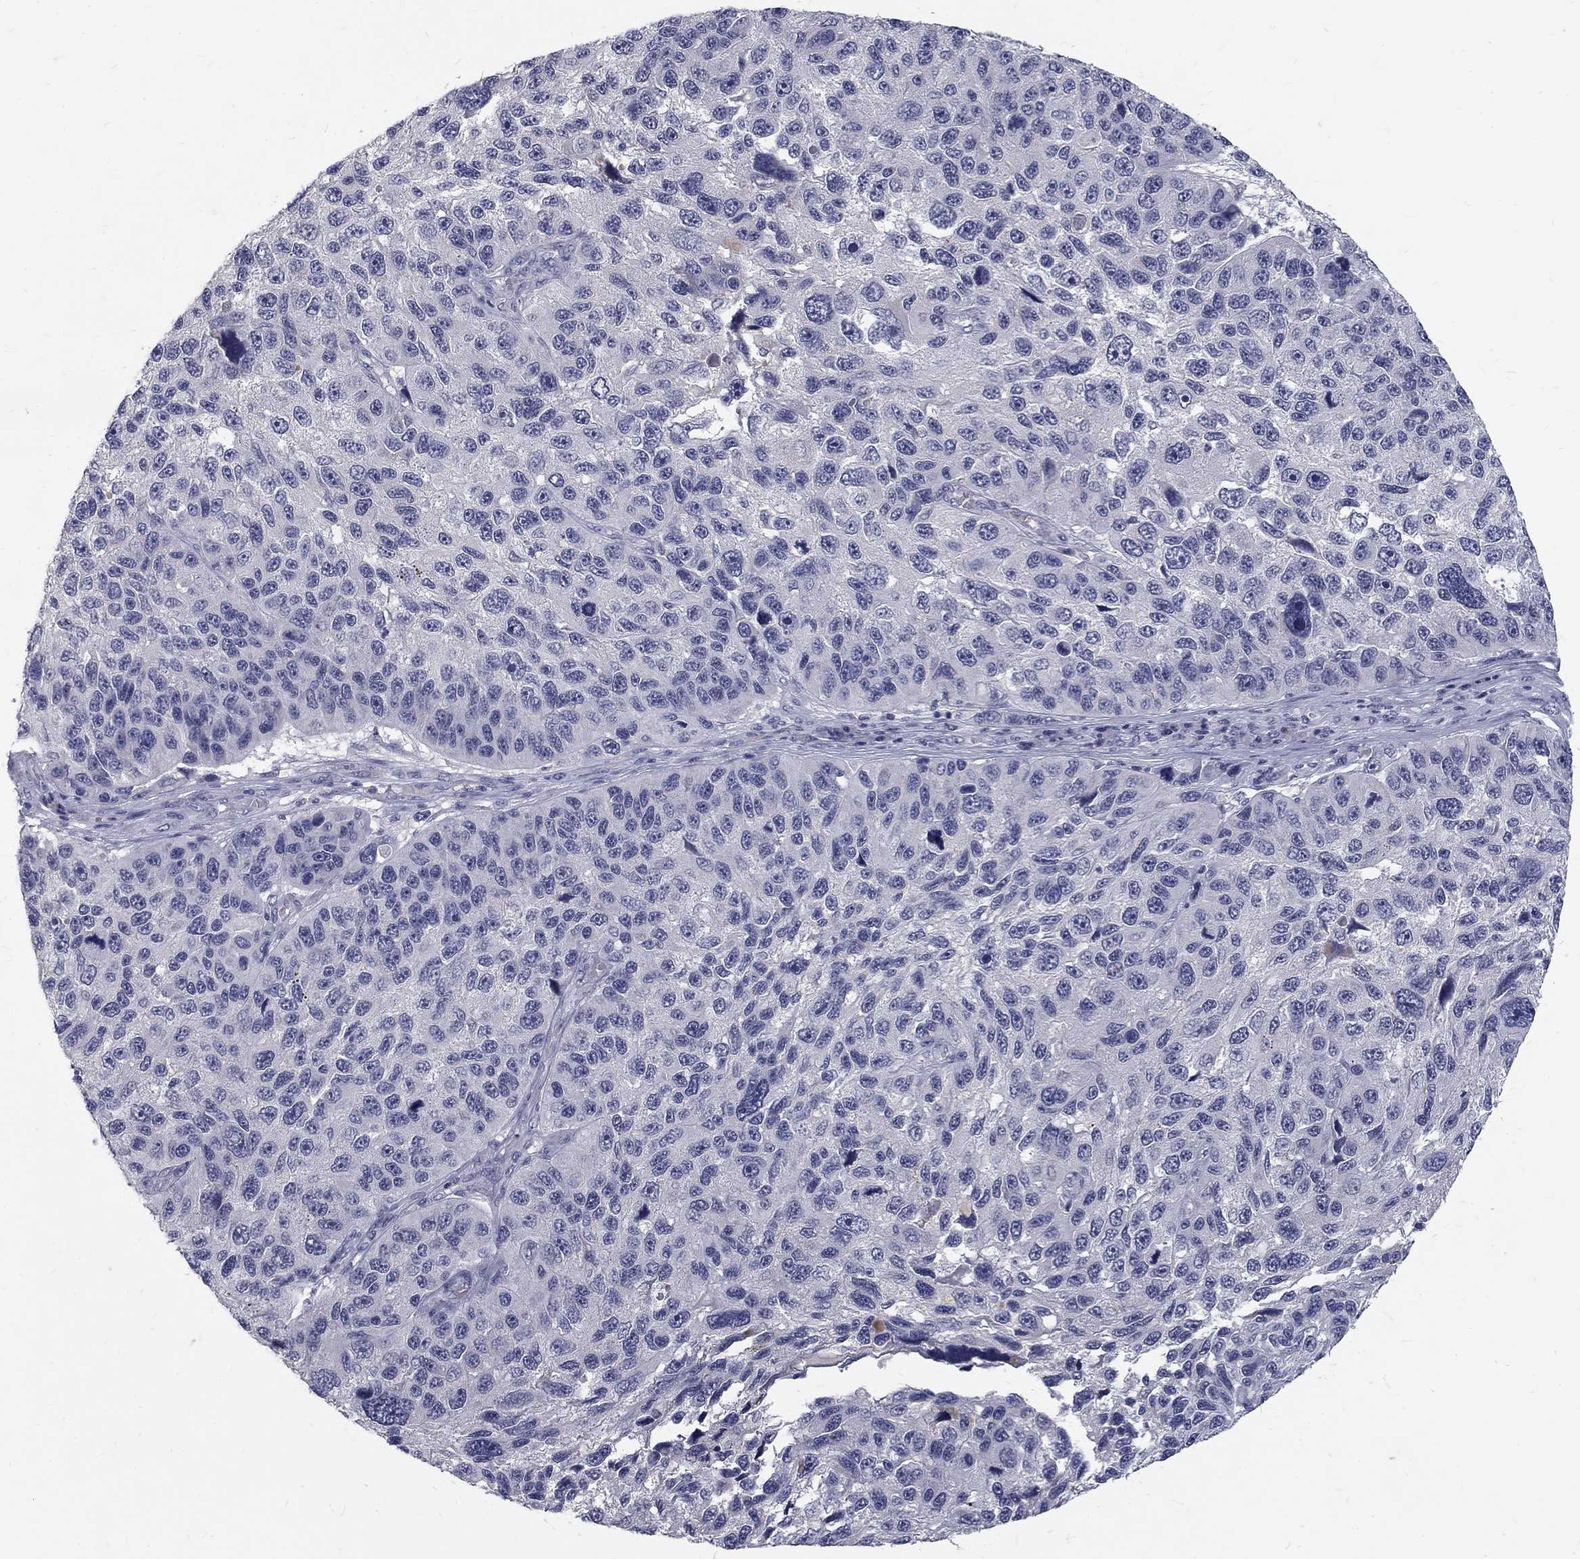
{"staining": {"intensity": "negative", "quantity": "none", "location": "none"}, "tissue": "melanoma", "cell_type": "Tumor cells", "image_type": "cancer", "snomed": [{"axis": "morphology", "description": "Malignant melanoma, NOS"}, {"axis": "topography", "description": "Skin"}], "caption": "This is an immunohistochemistry photomicrograph of human malignant melanoma. There is no expression in tumor cells.", "gene": "NOS1", "patient": {"sex": "male", "age": 53}}